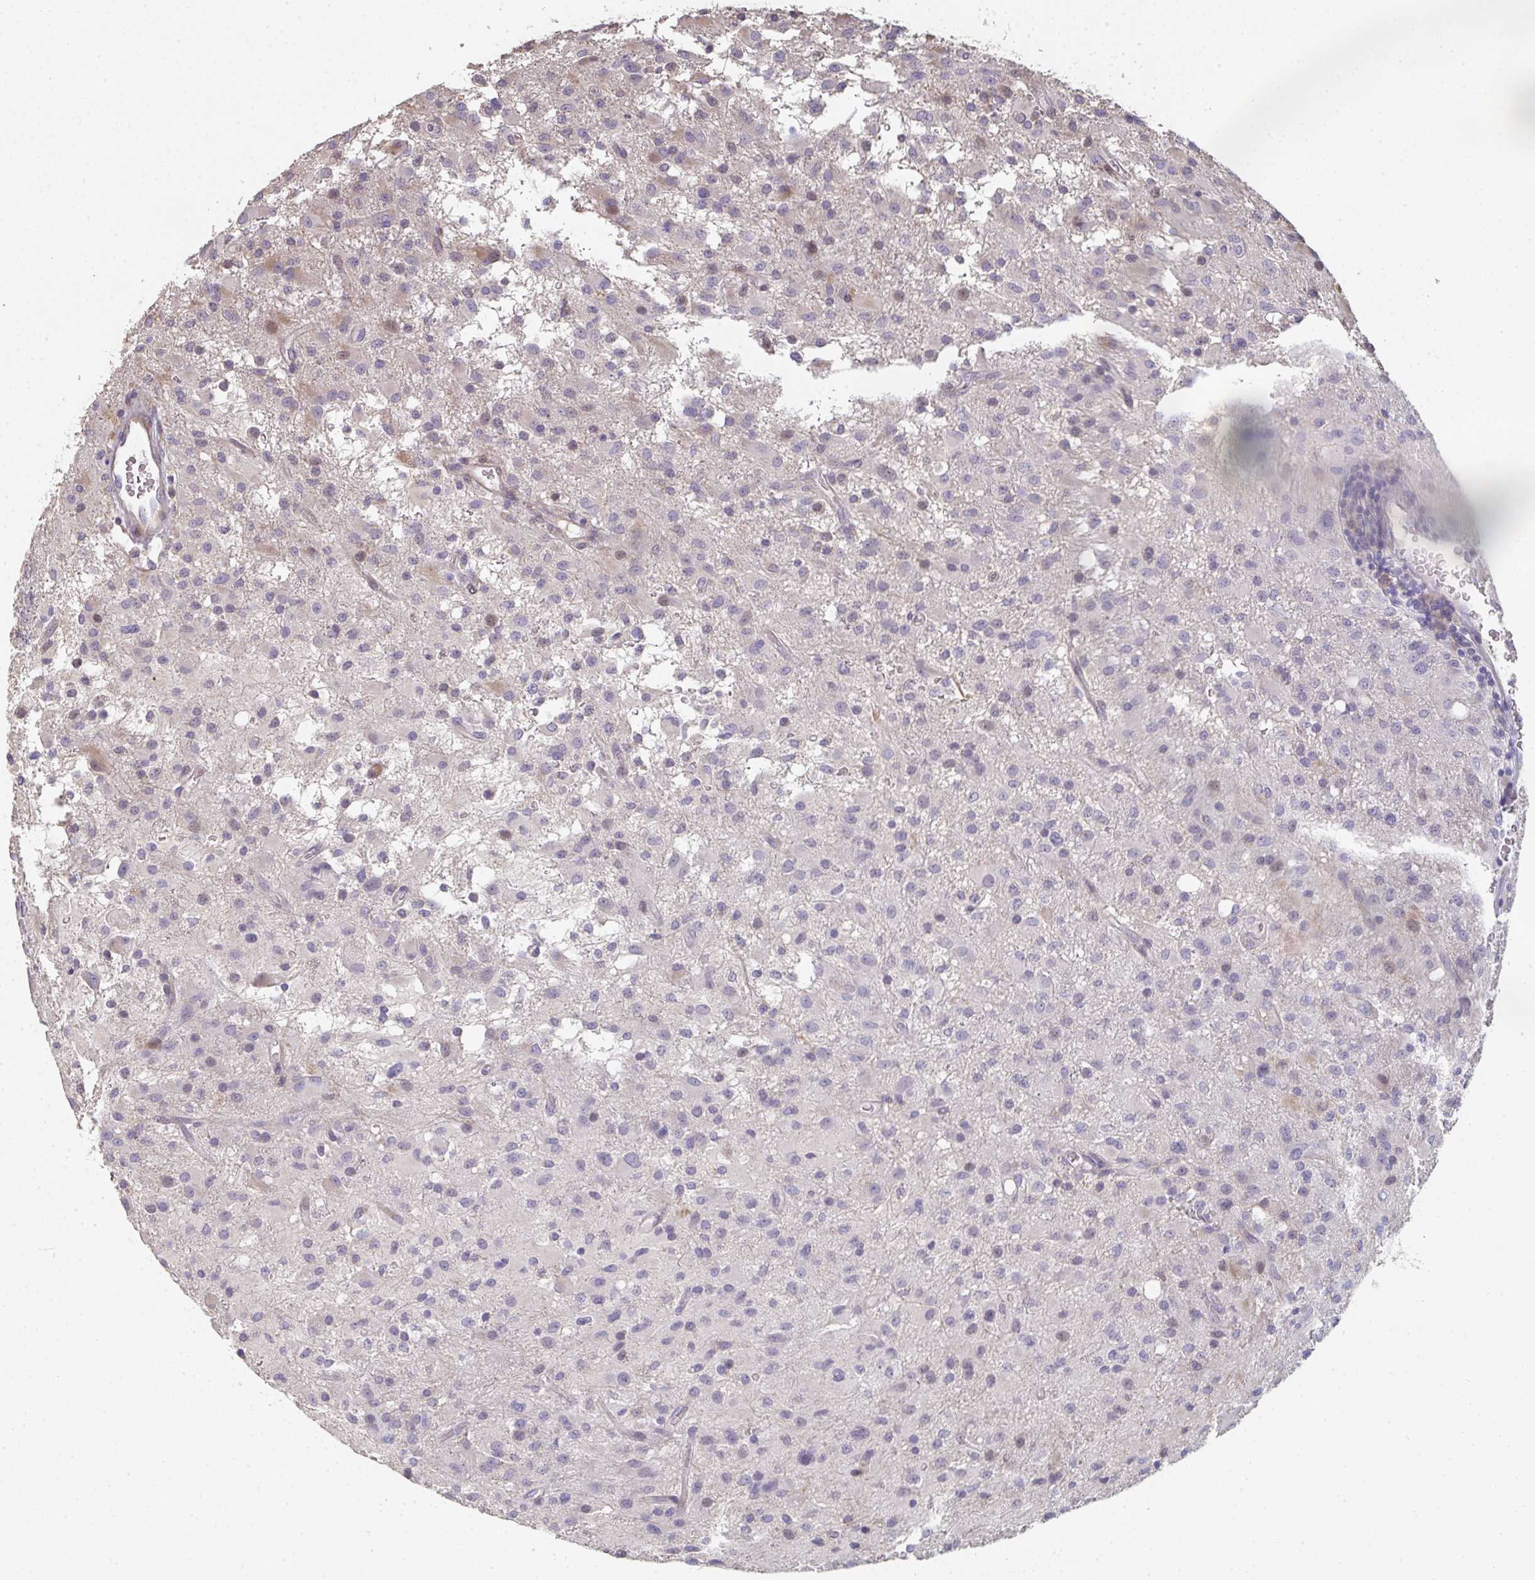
{"staining": {"intensity": "negative", "quantity": "none", "location": "none"}, "tissue": "glioma", "cell_type": "Tumor cells", "image_type": "cancer", "snomed": [{"axis": "morphology", "description": "Glioma, malignant, High grade"}, {"axis": "topography", "description": "Brain"}], "caption": "The histopathology image exhibits no staining of tumor cells in glioma.", "gene": "A1CF", "patient": {"sex": "male", "age": 53}}